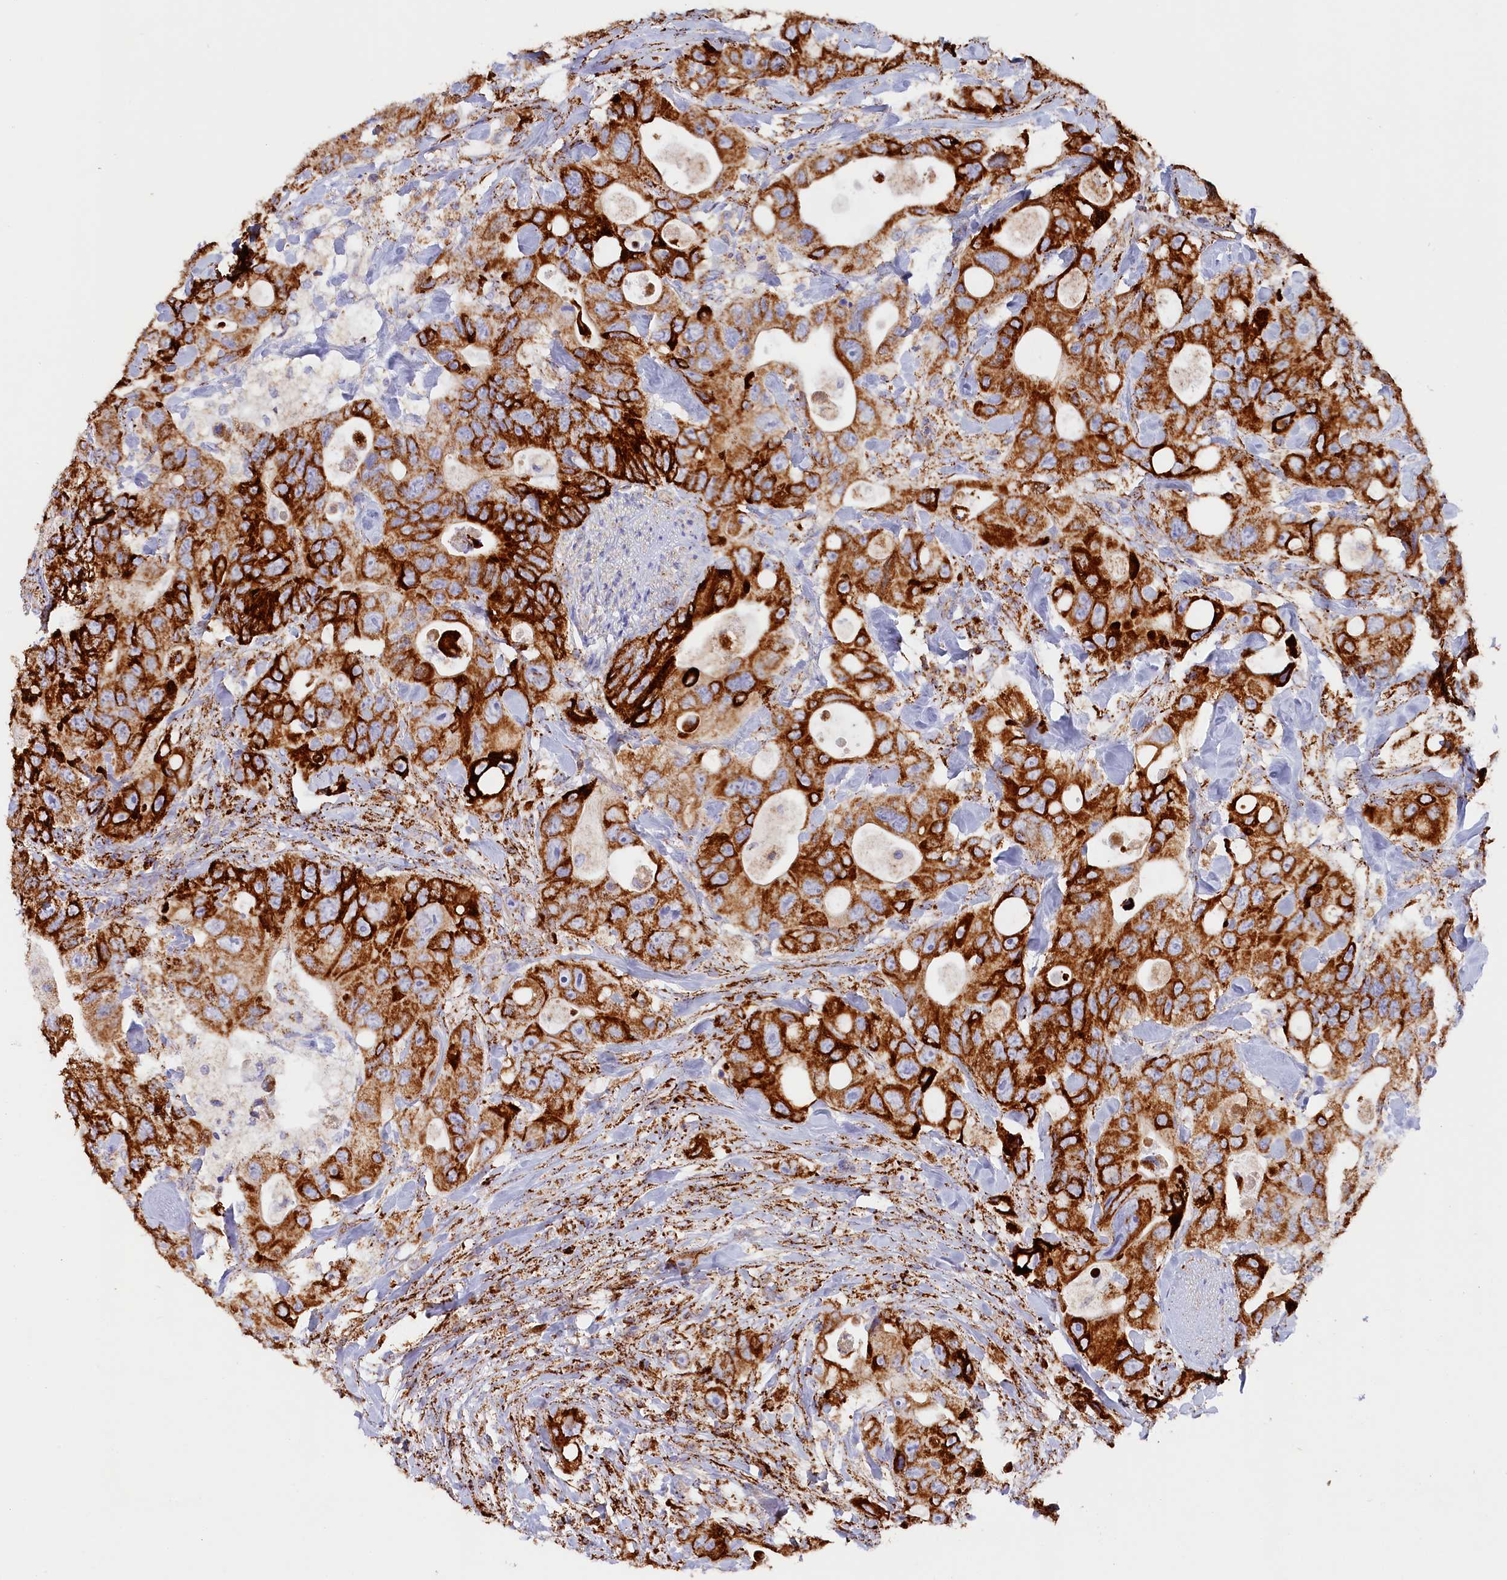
{"staining": {"intensity": "strong", "quantity": ">75%", "location": "cytoplasmic/membranous"}, "tissue": "colorectal cancer", "cell_type": "Tumor cells", "image_type": "cancer", "snomed": [{"axis": "morphology", "description": "Adenocarcinoma, NOS"}, {"axis": "topography", "description": "Colon"}], "caption": "Human colorectal adenocarcinoma stained with a protein marker displays strong staining in tumor cells.", "gene": "AKTIP", "patient": {"sex": "female", "age": 46}}